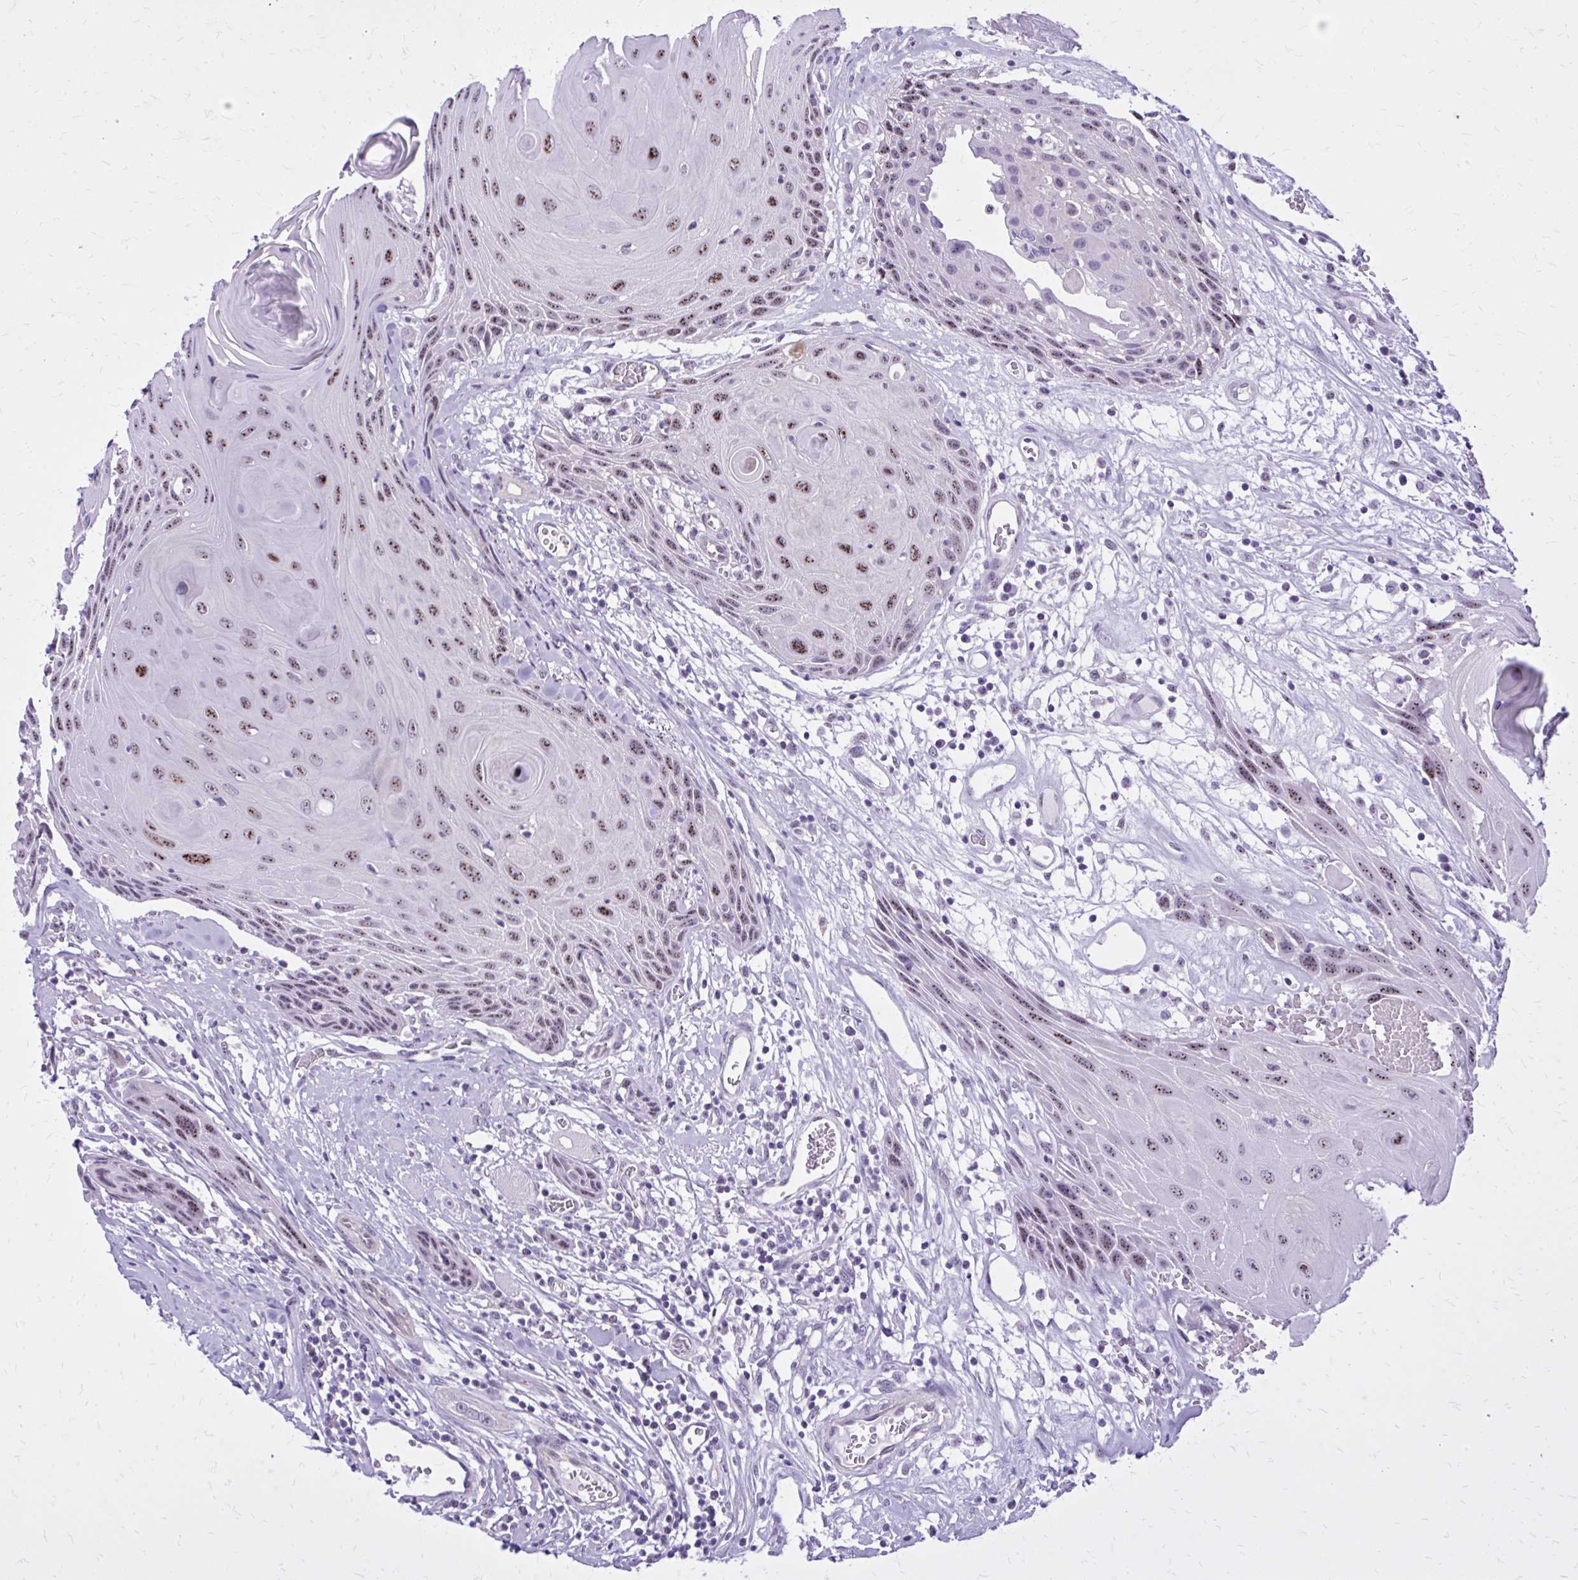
{"staining": {"intensity": "moderate", "quantity": ">75%", "location": "nuclear"}, "tissue": "head and neck cancer", "cell_type": "Tumor cells", "image_type": "cancer", "snomed": [{"axis": "morphology", "description": "Squamous cell carcinoma, NOS"}, {"axis": "topography", "description": "Oral tissue"}, {"axis": "topography", "description": "Head-Neck"}], "caption": "The photomicrograph reveals a brown stain indicating the presence of a protein in the nuclear of tumor cells in head and neck cancer (squamous cell carcinoma).", "gene": "RASL11B", "patient": {"sex": "male", "age": 49}}